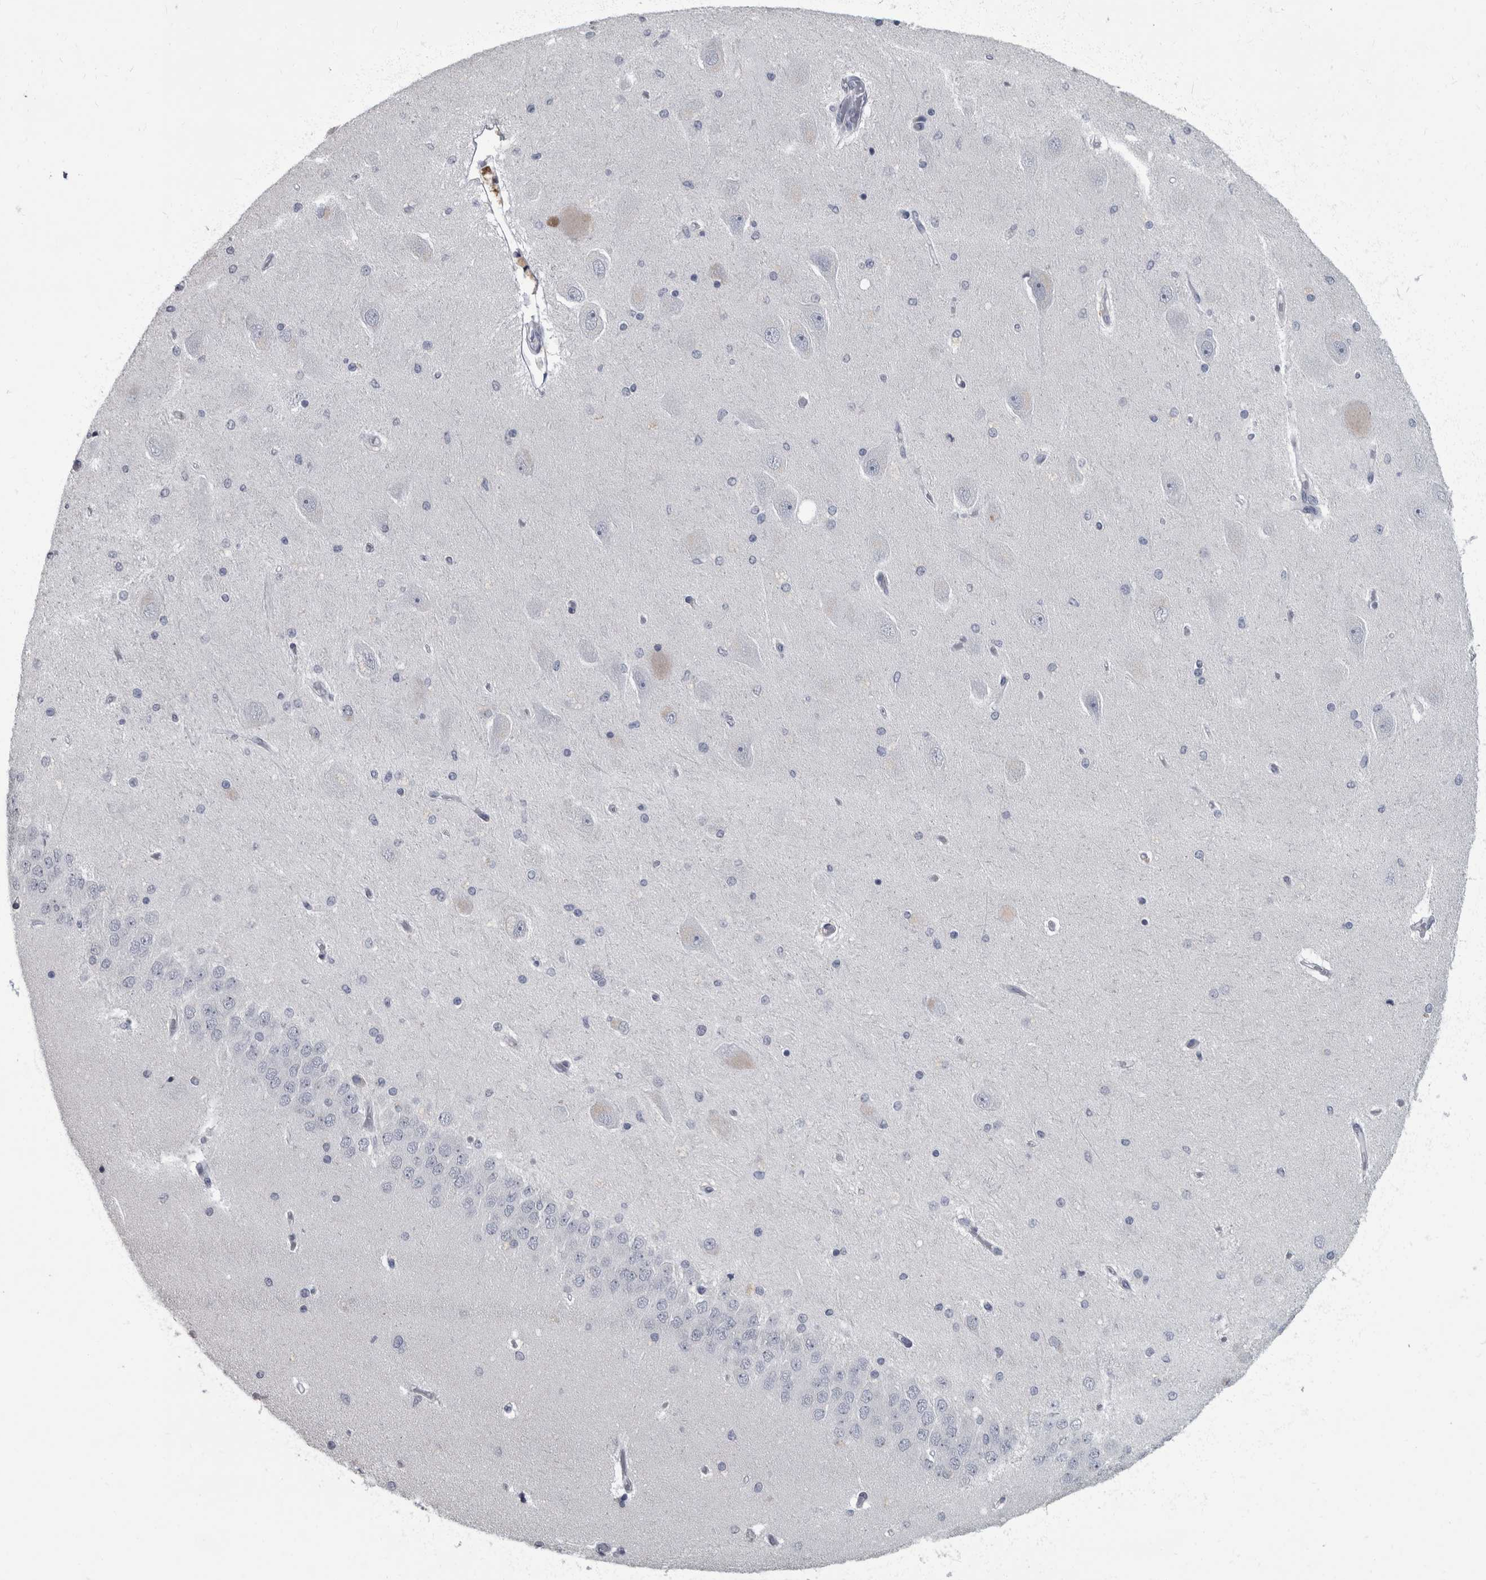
{"staining": {"intensity": "negative", "quantity": "none", "location": "none"}, "tissue": "hippocampus", "cell_type": "Glial cells", "image_type": "normal", "snomed": [{"axis": "morphology", "description": "Normal tissue, NOS"}, {"axis": "topography", "description": "Hippocampus"}], "caption": "Immunohistochemical staining of normal hippocampus displays no significant expression in glial cells. (Stains: DAB (3,3'-diaminobenzidine) immunohistochemistry with hematoxylin counter stain, Microscopy: brightfield microscopy at high magnification).", "gene": "DSG2", "patient": {"sex": "female", "age": 54}}